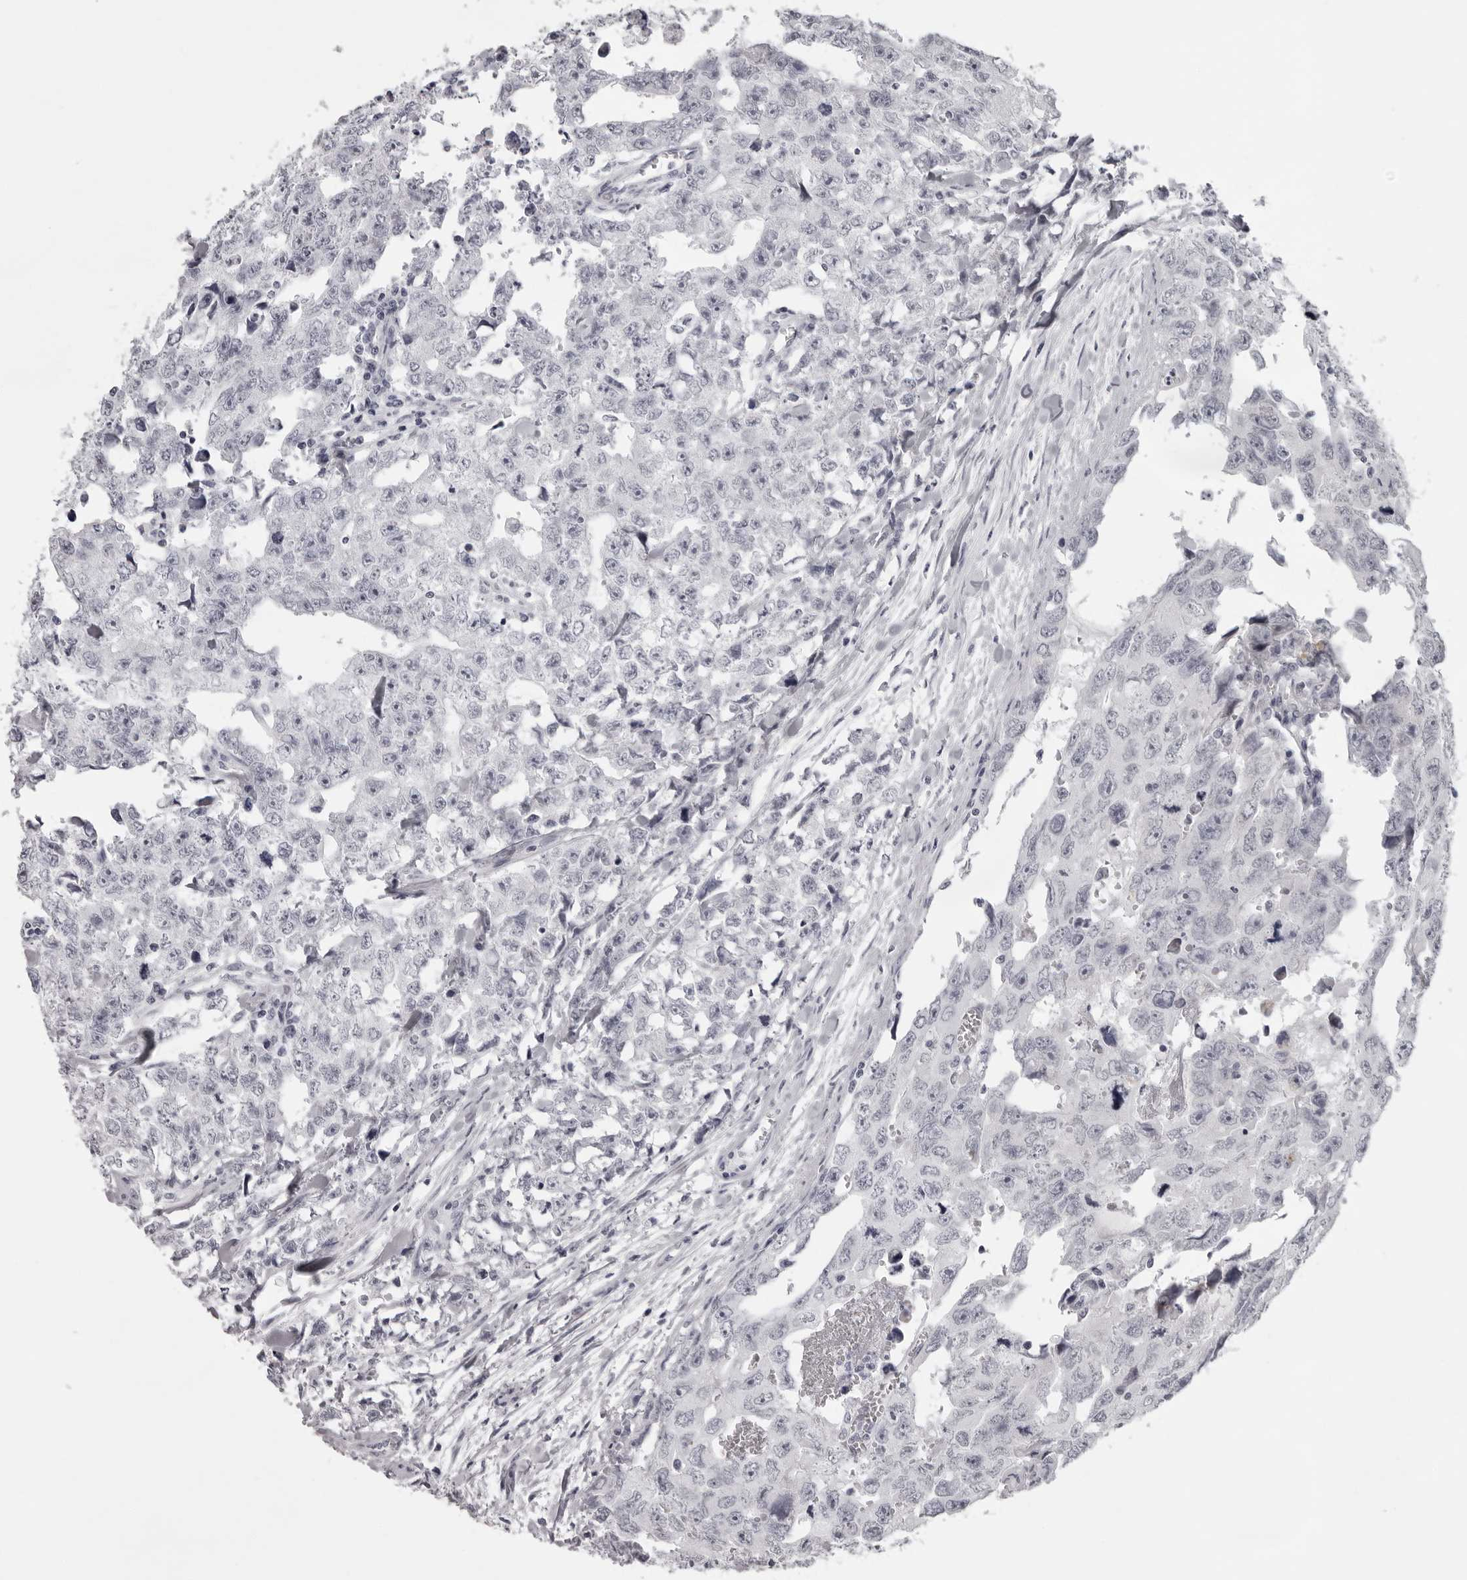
{"staining": {"intensity": "negative", "quantity": "none", "location": "none"}, "tissue": "testis cancer", "cell_type": "Tumor cells", "image_type": "cancer", "snomed": [{"axis": "morphology", "description": "Carcinoma, Embryonal, NOS"}, {"axis": "topography", "description": "Testis"}], "caption": "High magnification brightfield microscopy of embryonal carcinoma (testis) stained with DAB (3,3'-diaminobenzidine) (brown) and counterstained with hematoxylin (blue): tumor cells show no significant expression.", "gene": "NUDT18", "patient": {"sex": "male", "age": 28}}